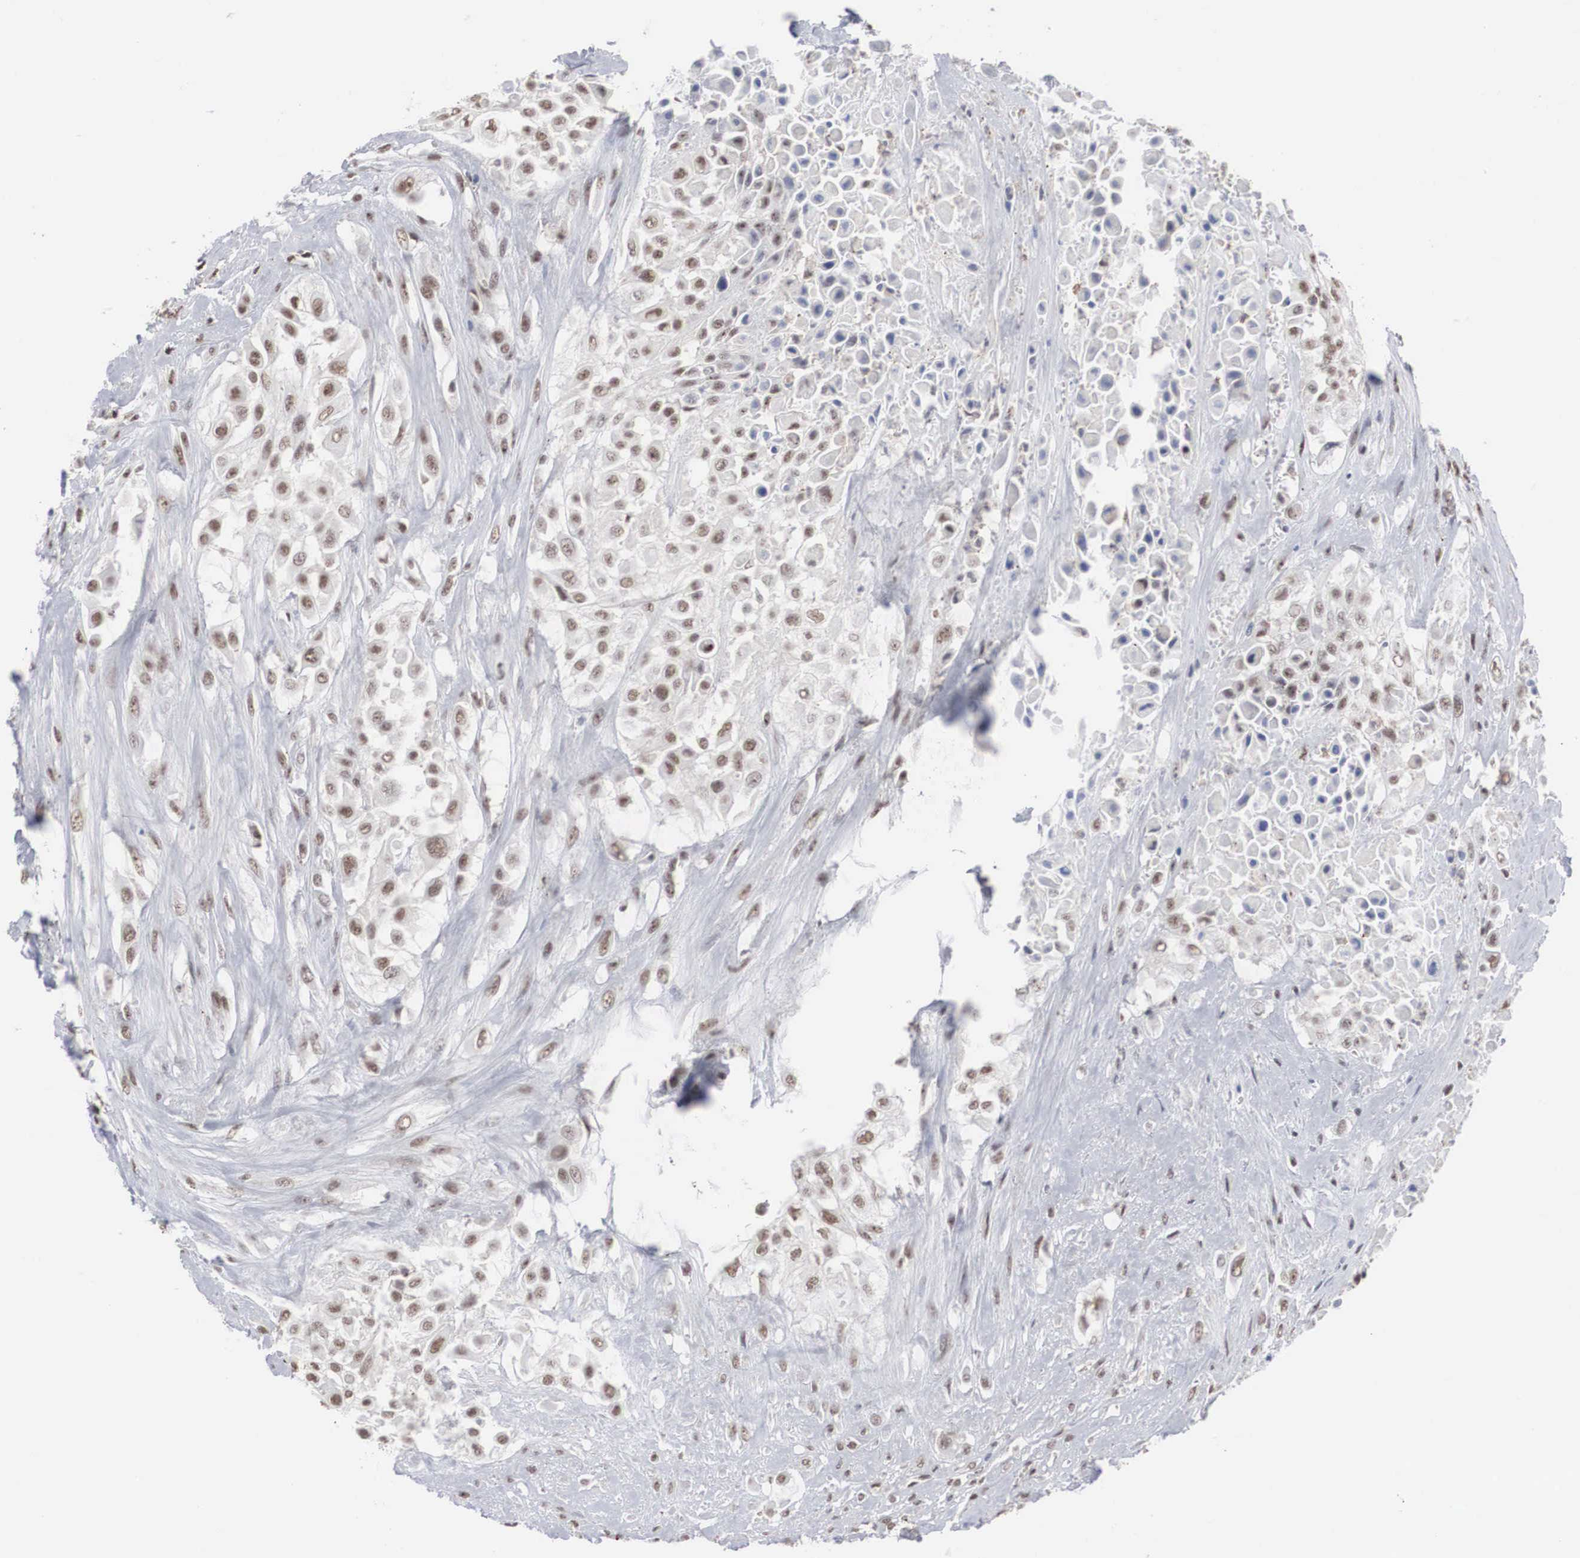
{"staining": {"intensity": "weak", "quantity": "25%-75%", "location": "nuclear"}, "tissue": "urothelial cancer", "cell_type": "Tumor cells", "image_type": "cancer", "snomed": [{"axis": "morphology", "description": "Urothelial carcinoma, High grade"}, {"axis": "topography", "description": "Urinary bladder"}], "caption": "An image showing weak nuclear staining in approximately 25%-75% of tumor cells in urothelial carcinoma (high-grade), as visualized by brown immunohistochemical staining.", "gene": "AUTS2", "patient": {"sex": "male", "age": 57}}